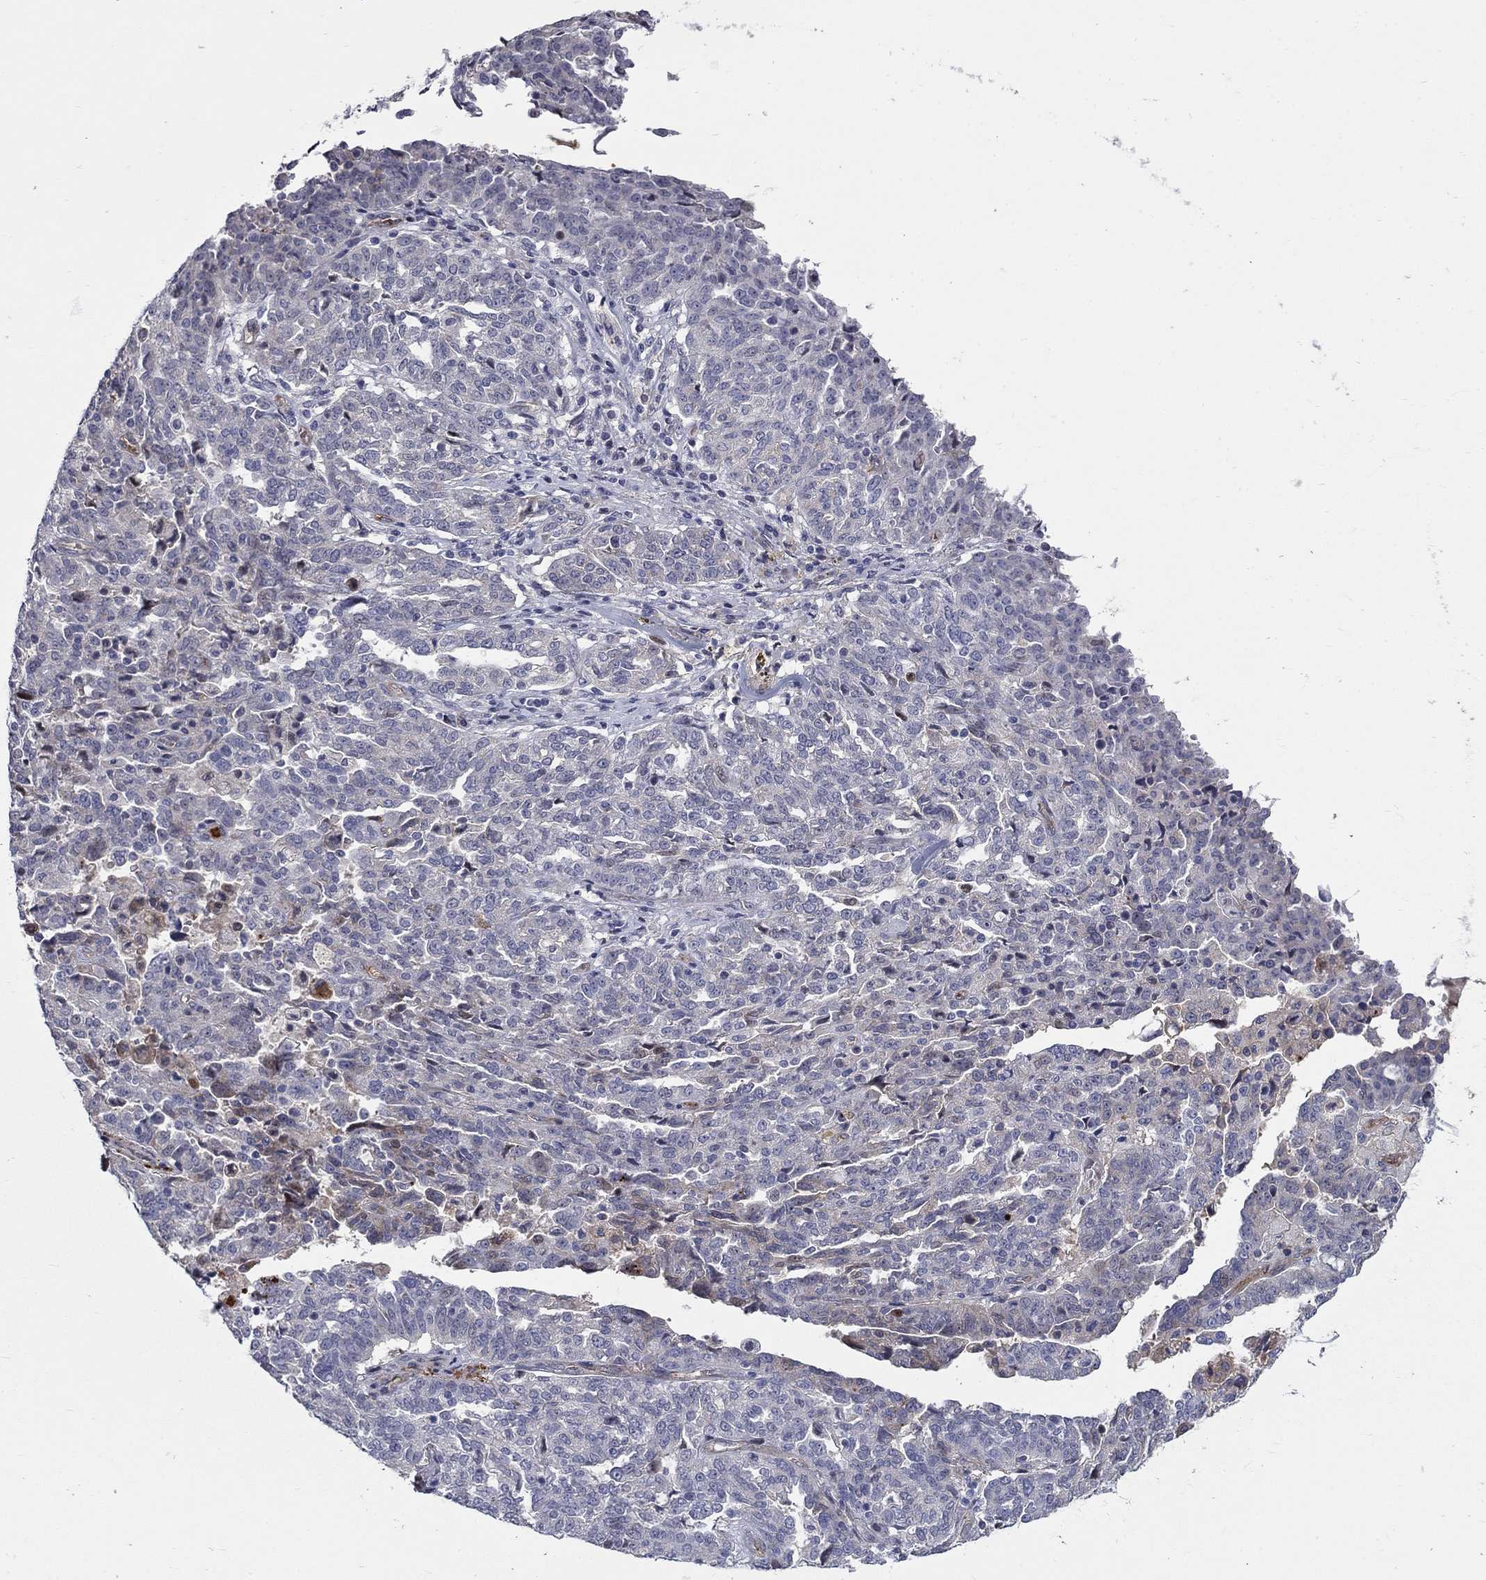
{"staining": {"intensity": "negative", "quantity": "none", "location": "none"}, "tissue": "ovarian cancer", "cell_type": "Tumor cells", "image_type": "cancer", "snomed": [{"axis": "morphology", "description": "Cystadenocarcinoma, serous, NOS"}, {"axis": "topography", "description": "Ovary"}], "caption": "Immunohistochemistry of serous cystadenocarcinoma (ovarian) shows no staining in tumor cells.", "gene": "SLC1A1", "patient": {"sex": "female", "age": 67}}